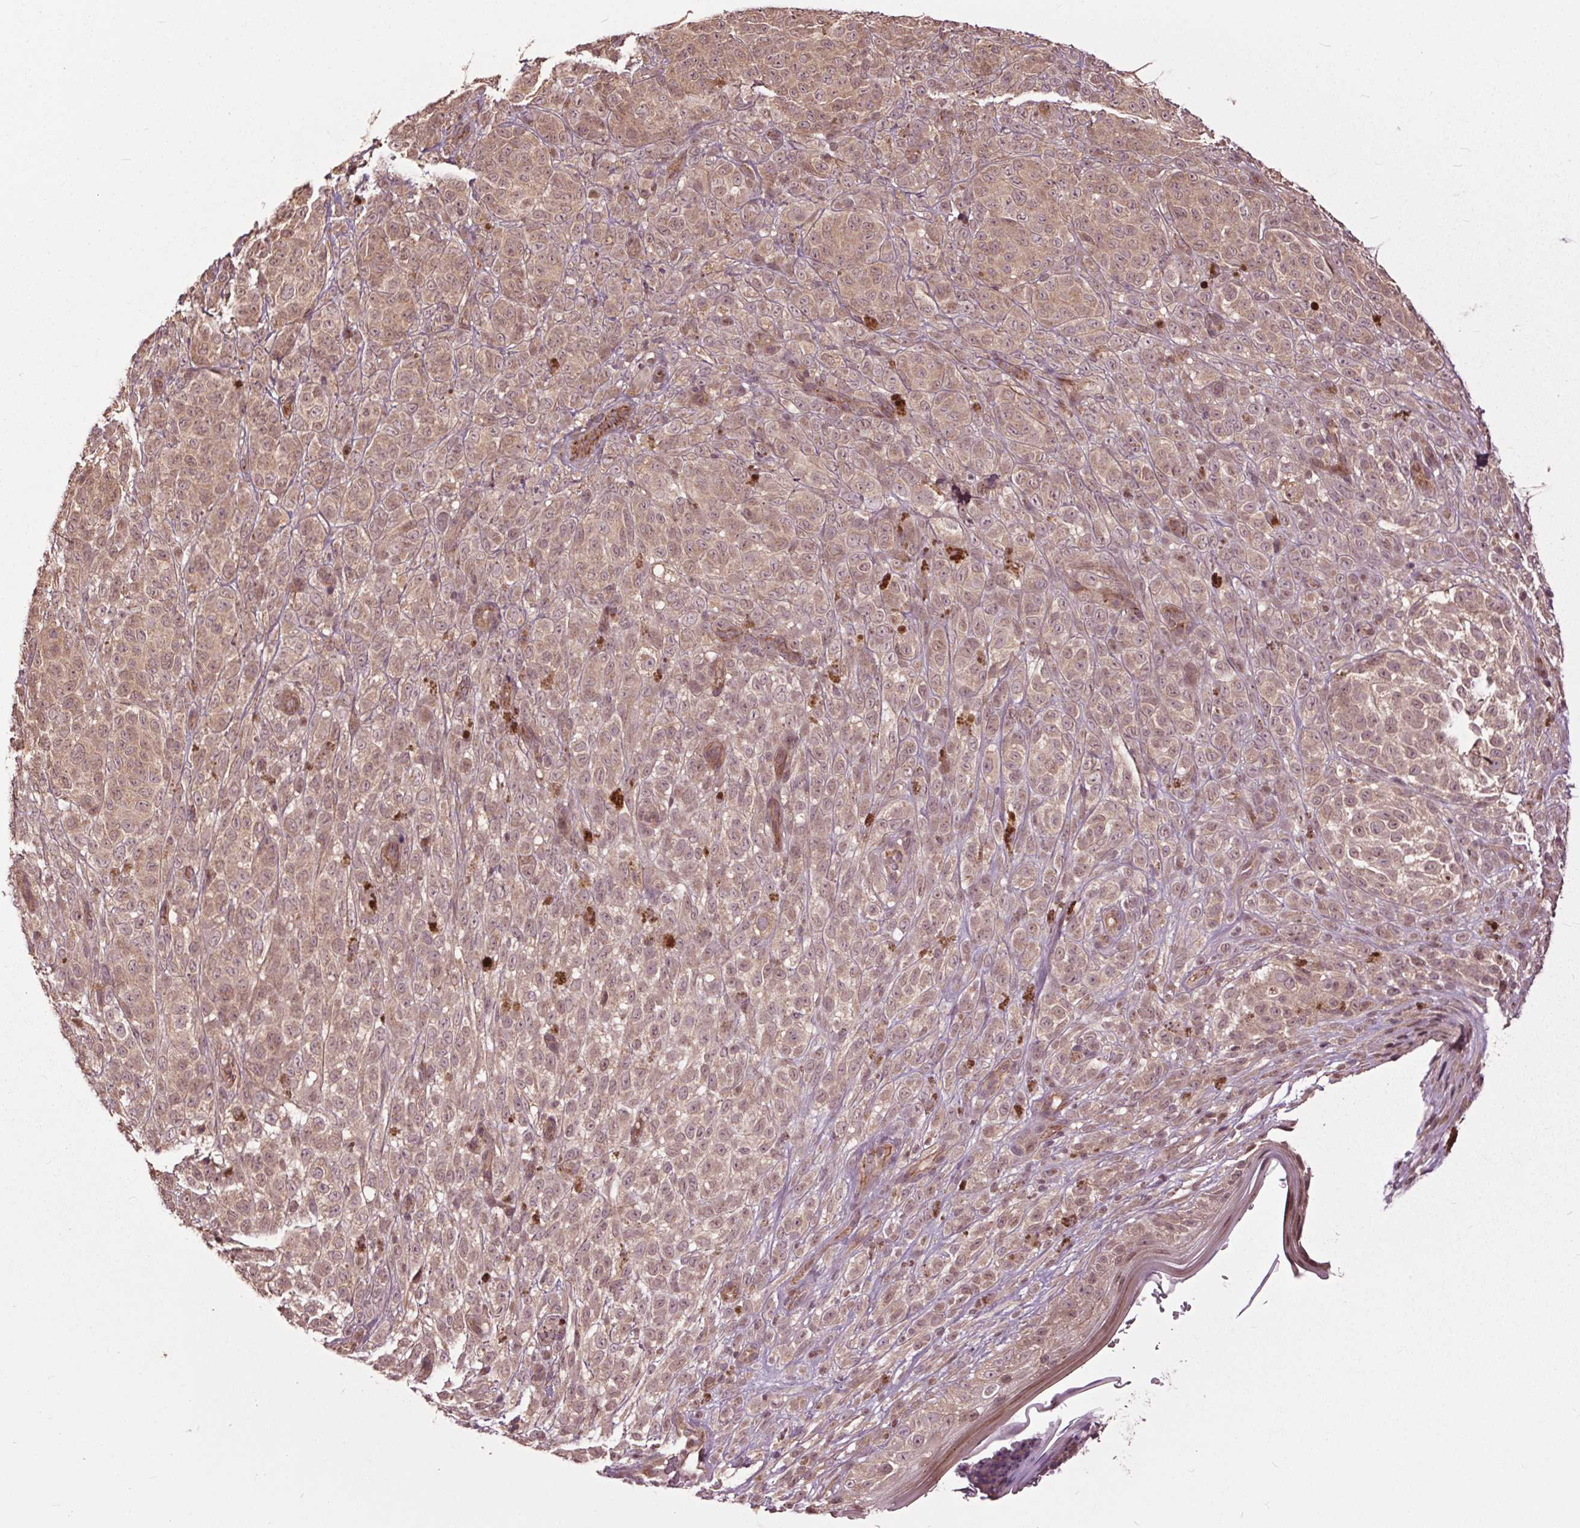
{"staining": {"intensity": "weak", "quantity": ">75%", "location": "cytoplasmic/membranous"}, "tissue": "melanoma", "cell_type": "Tumor cells", "image_type": "cancer", "snomed": [{"axis": "morphology", "description": "Malignant melanoma, NOS"}, {"axis": "topography", "description": "Skin"}], "caption": "Melanoma stained with immunohistochemistry shows weak cytoplasmic/membranous expression in about >75% of tumor cells.", "gene": "CEP95", "patient": {"sex": "female", "age": 86}}